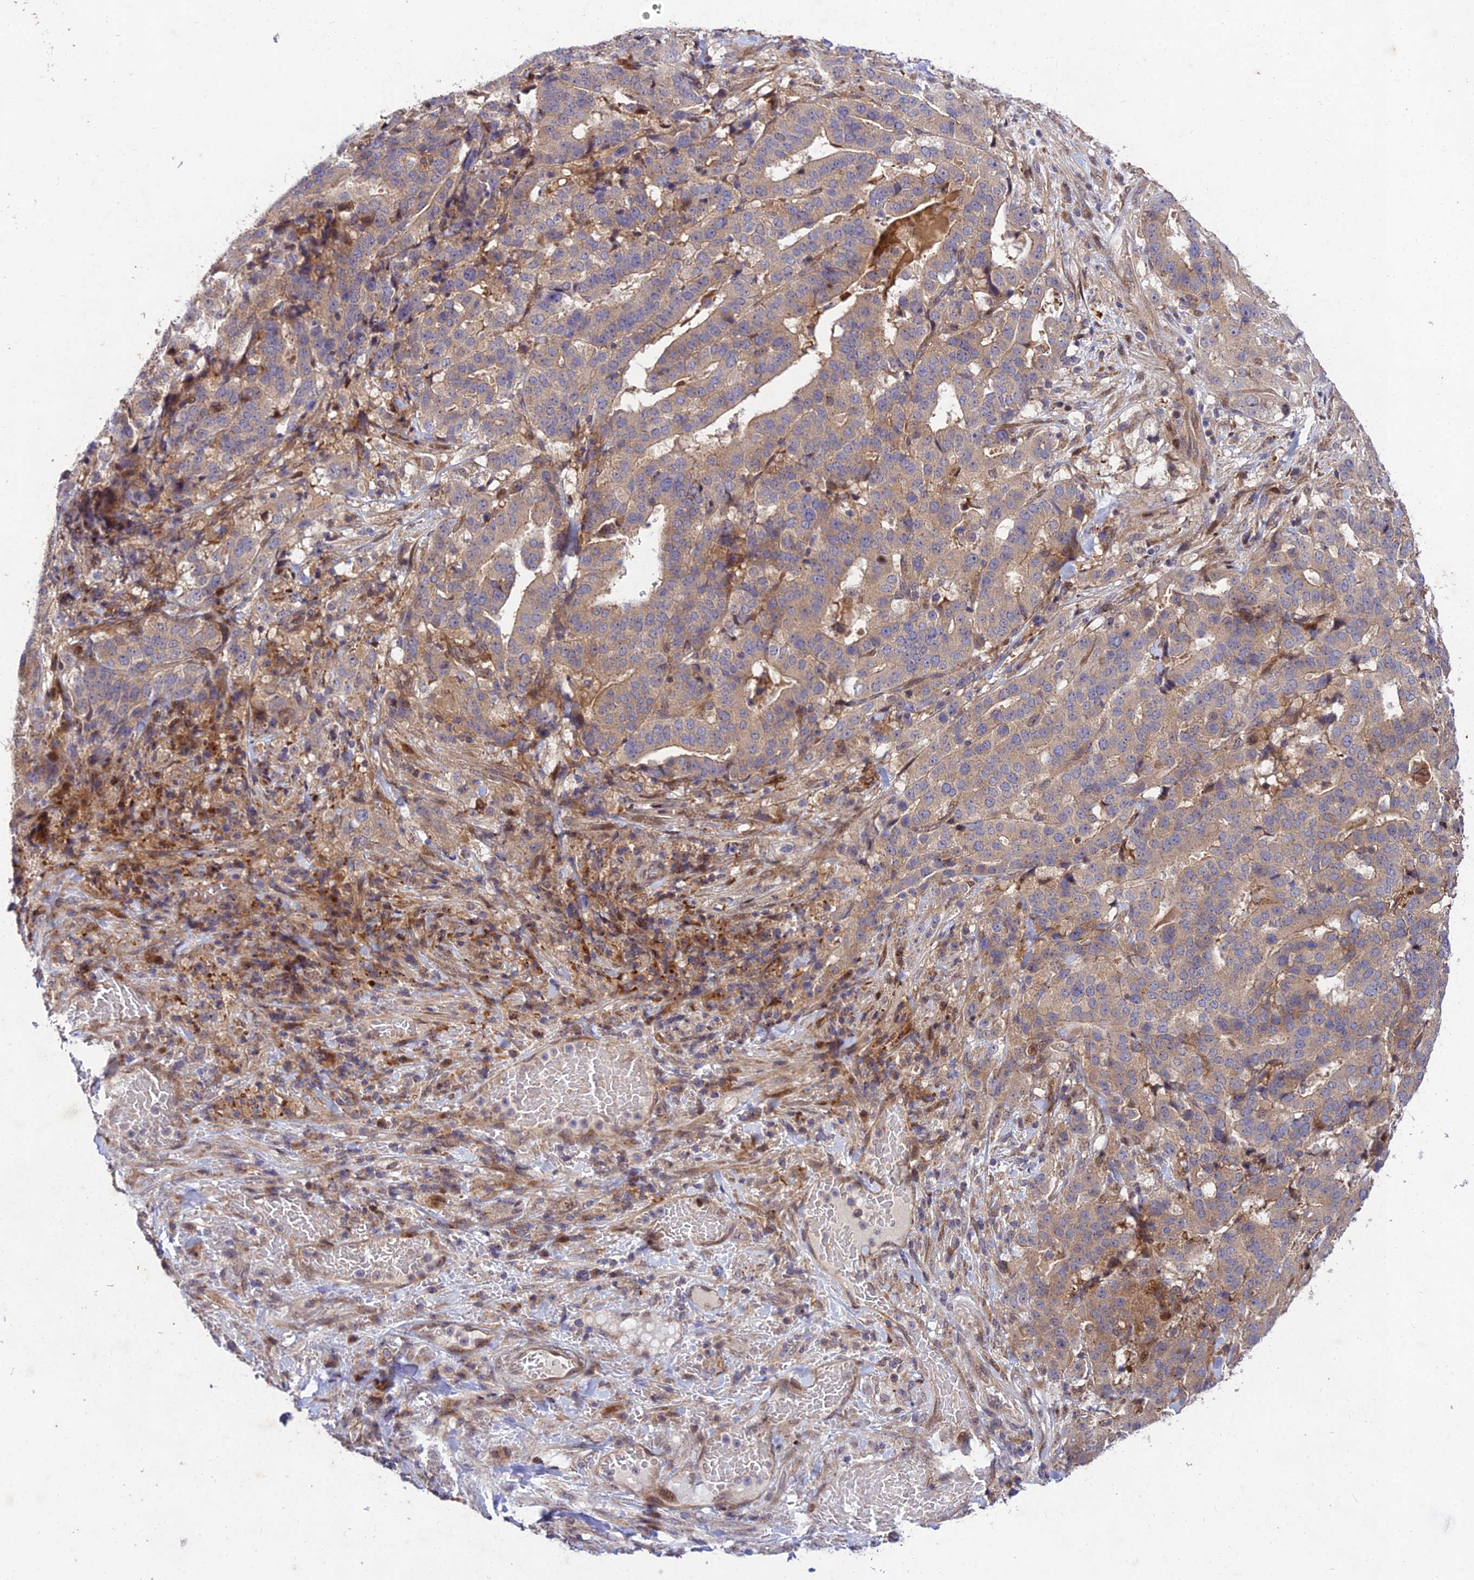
{"staining": {"intensity": "weak", "quantity": "25%-75%", "location": "cytoplasmic/membranous"}, "tissue": "stomach cancer", "cell_type": "Tumor cells", "image_type": "cancer", "snomed": [{"axis": "morphology", "description": "Adenocarcinoma, NOS"}, {"axis": "topography", "description": "Stomach"}], "caption": "Protein expression analysis of adenocarcinoma (stomach) demonstrates weak cytoplasmic/membranous positivity in approximately 25%-75% of tumor cells.", "gene": "MKKS", "patient": {"sex": "male", "age": 48}}